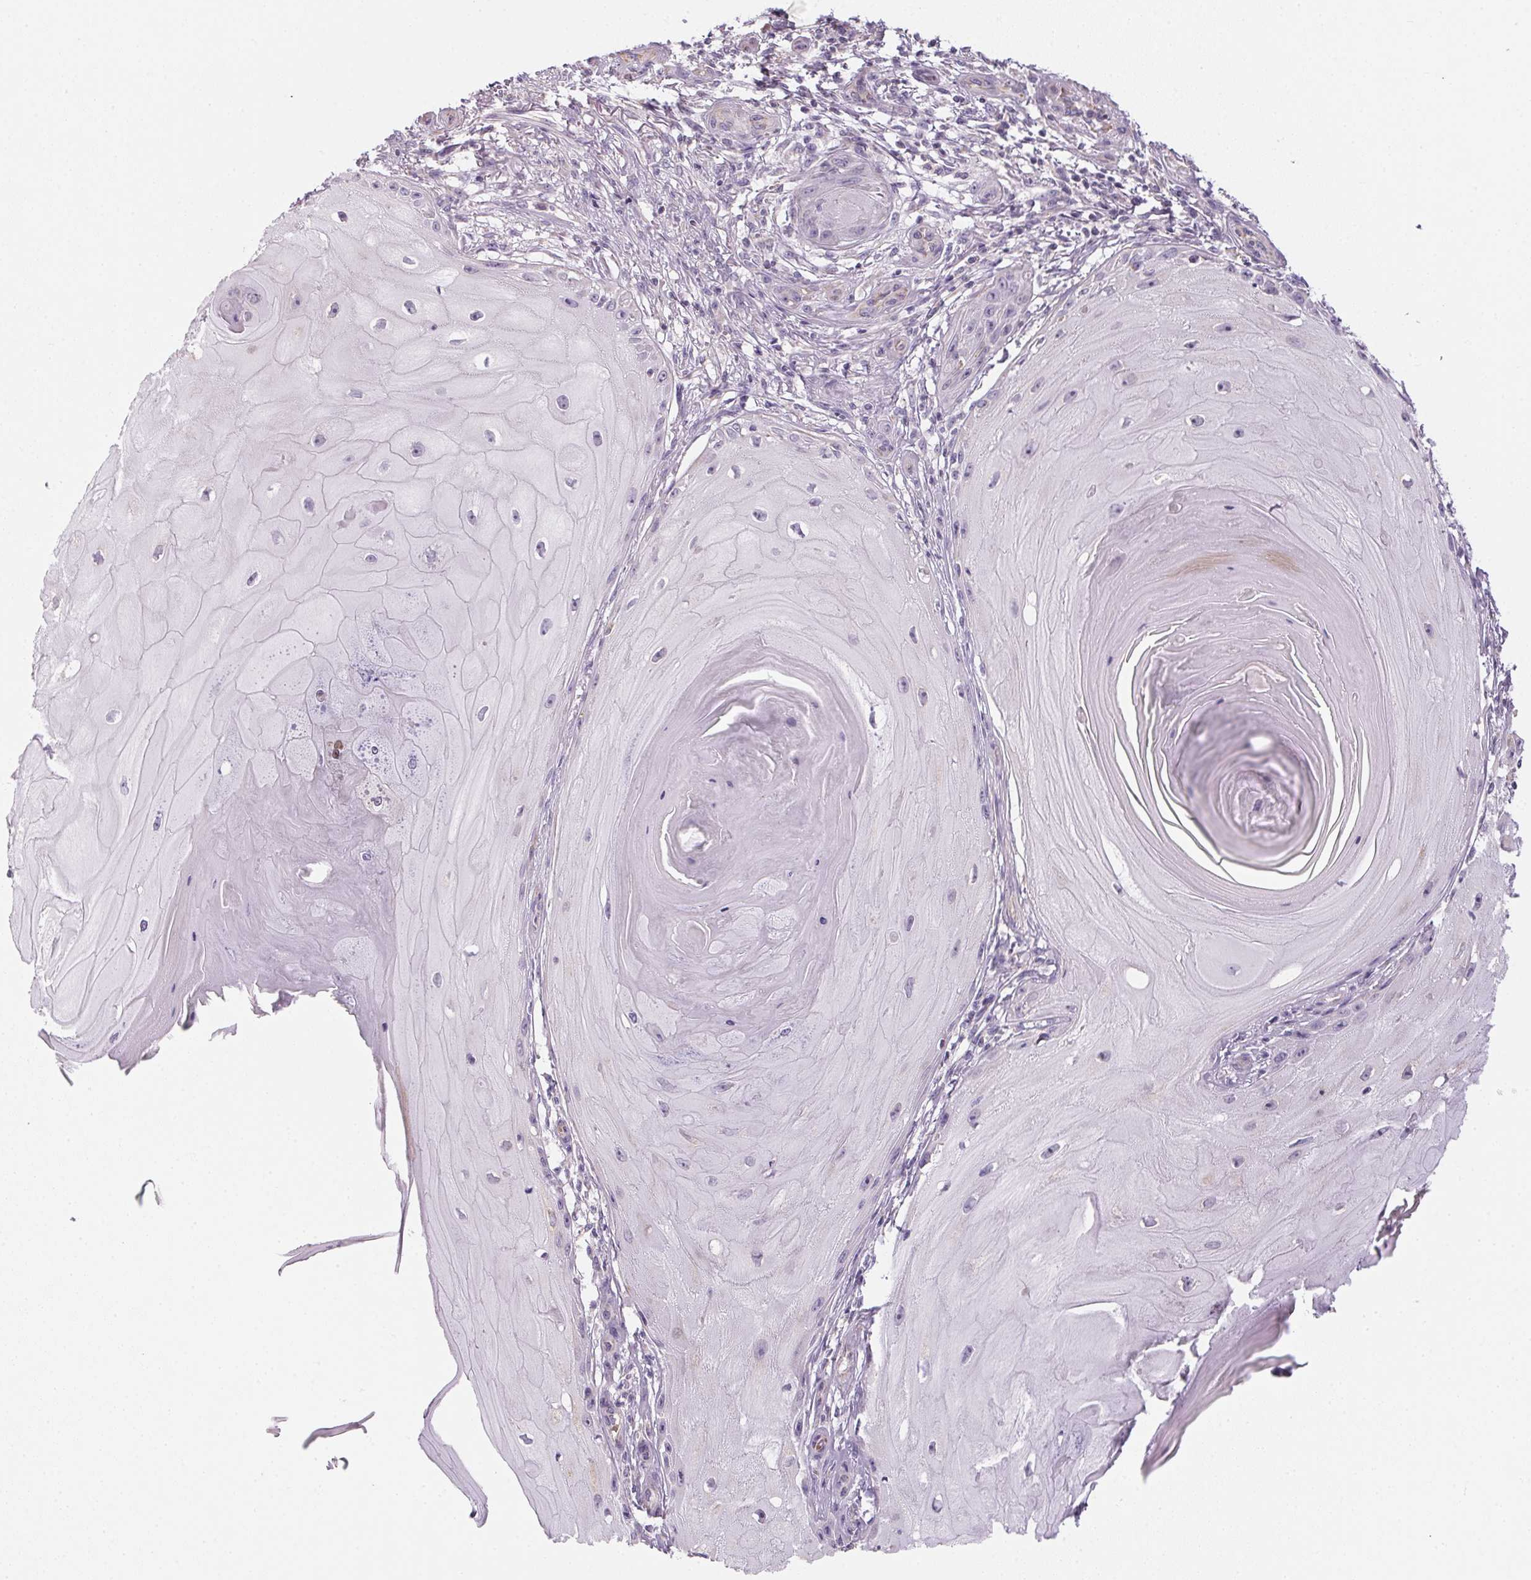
{"staining": {"intensity": "negative", "quantity": "none", "location": "none"}, "tissue": "skin cancer", "cell_type": "Tumor cells", "image_type": "cancer", "snomed": [{"axis": "morphology", "description": "Squamous cell carcinoma, NOS"}, {"axis": "topography", "description": "Skin"}], "caption": "High magnification brightfield microscopy of squamous cell carcinoma (skin) stained with DAB (brown) and counterstained with hematoxylin (blue): tumor cells show no significant expression.", "gene": "SMYD1", "patient": {"sex": "female", "age": 77}}